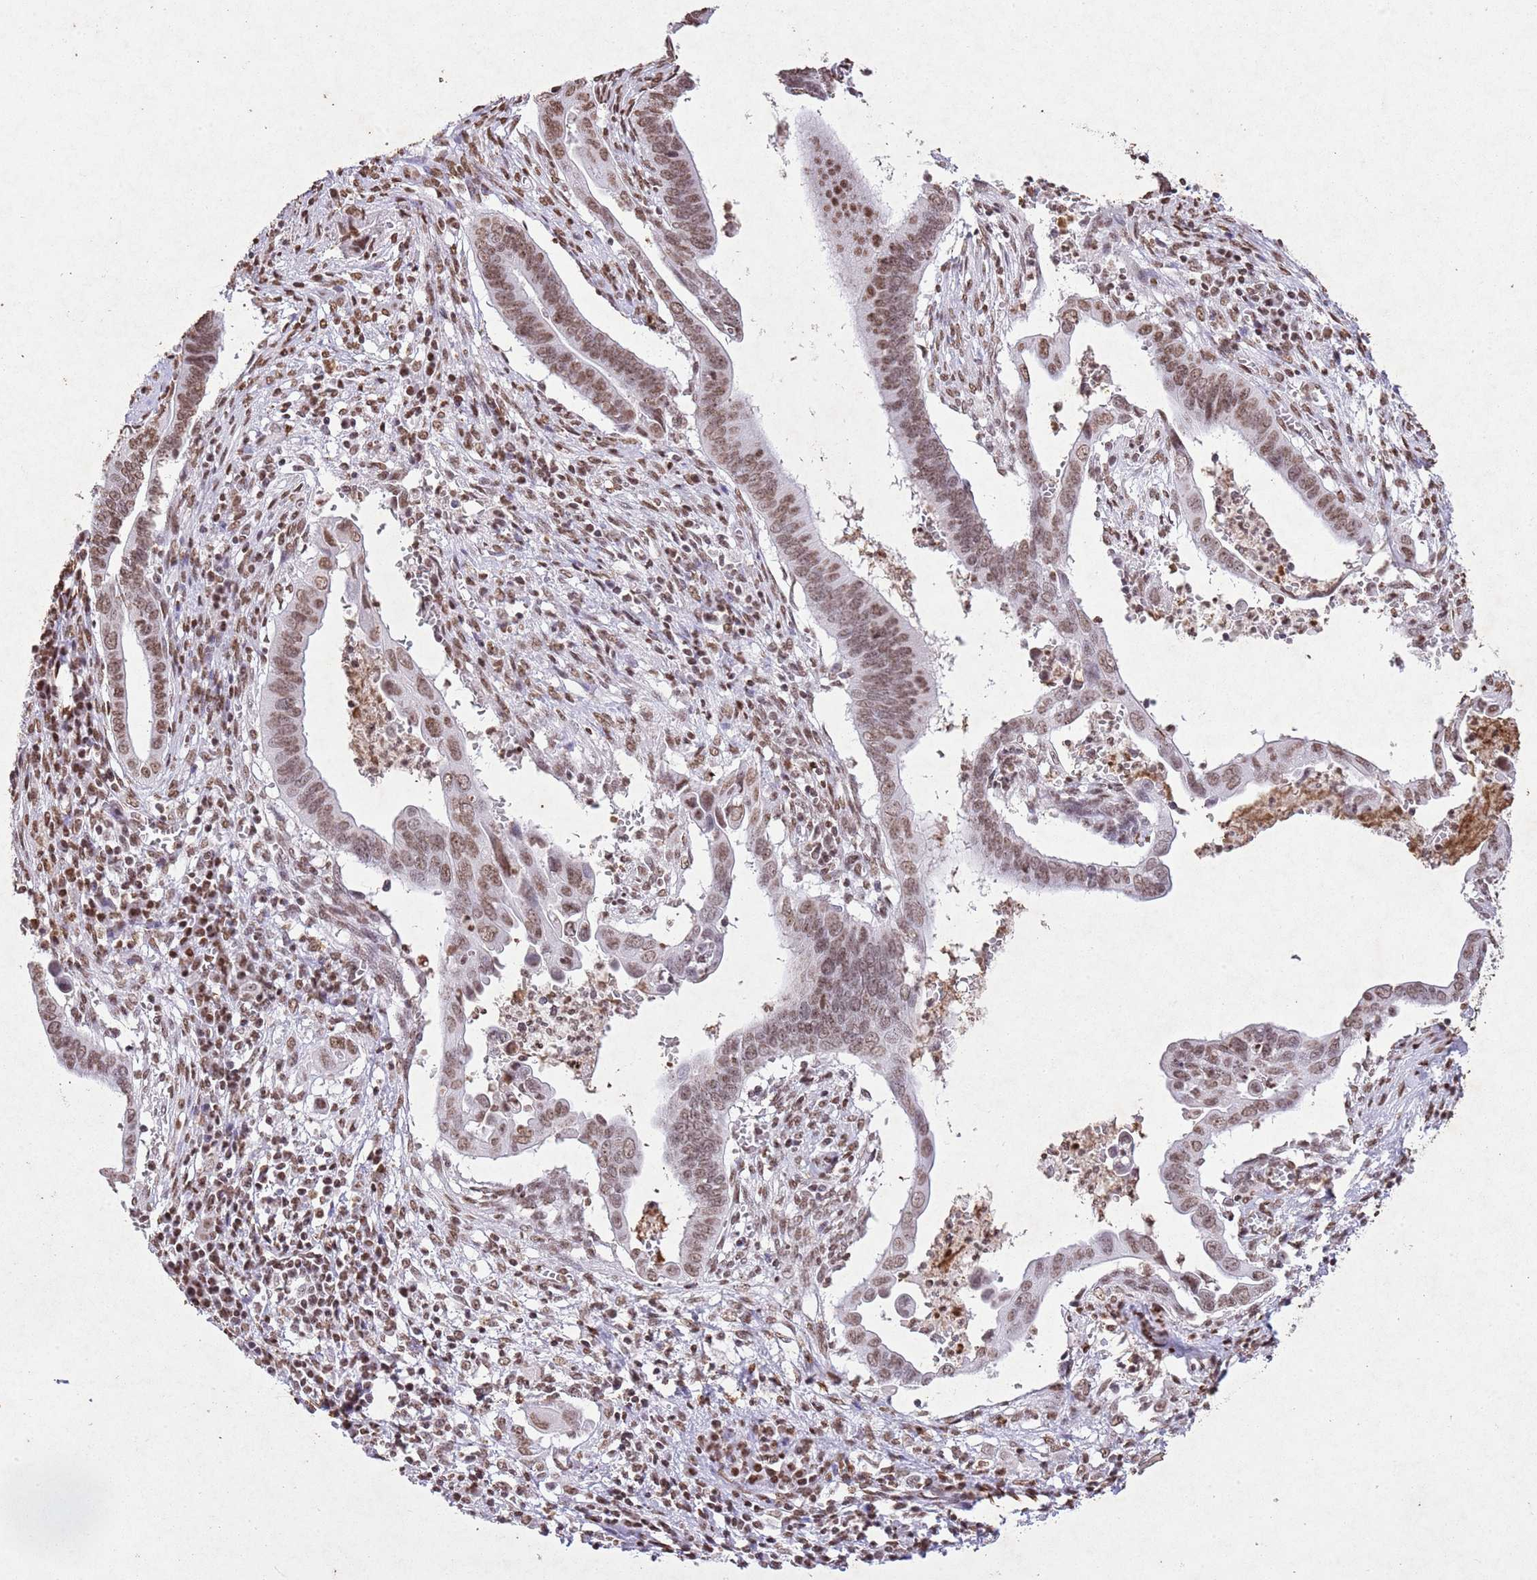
{"staining": {"intensity": "moderate", "quantity": ">75%", "location": "nuclear"}, "tissue": "cervical cancer", "cell_type": "Tumor cells", "image_type": "cancer", "snomed": [{"axis": "morphology", "description": "Adenocarcinoma, NOS"}, {"axis": "topography", "description": "Cervix"}], "caption": "Immunohistochemical staining of adenocarcinoma (cervical) shows medium levels of moderate nuclear protein staining in about >75% of tumor cells.", "gene": "BMAL1", "patient": {"sex": "female", "age": 42}}